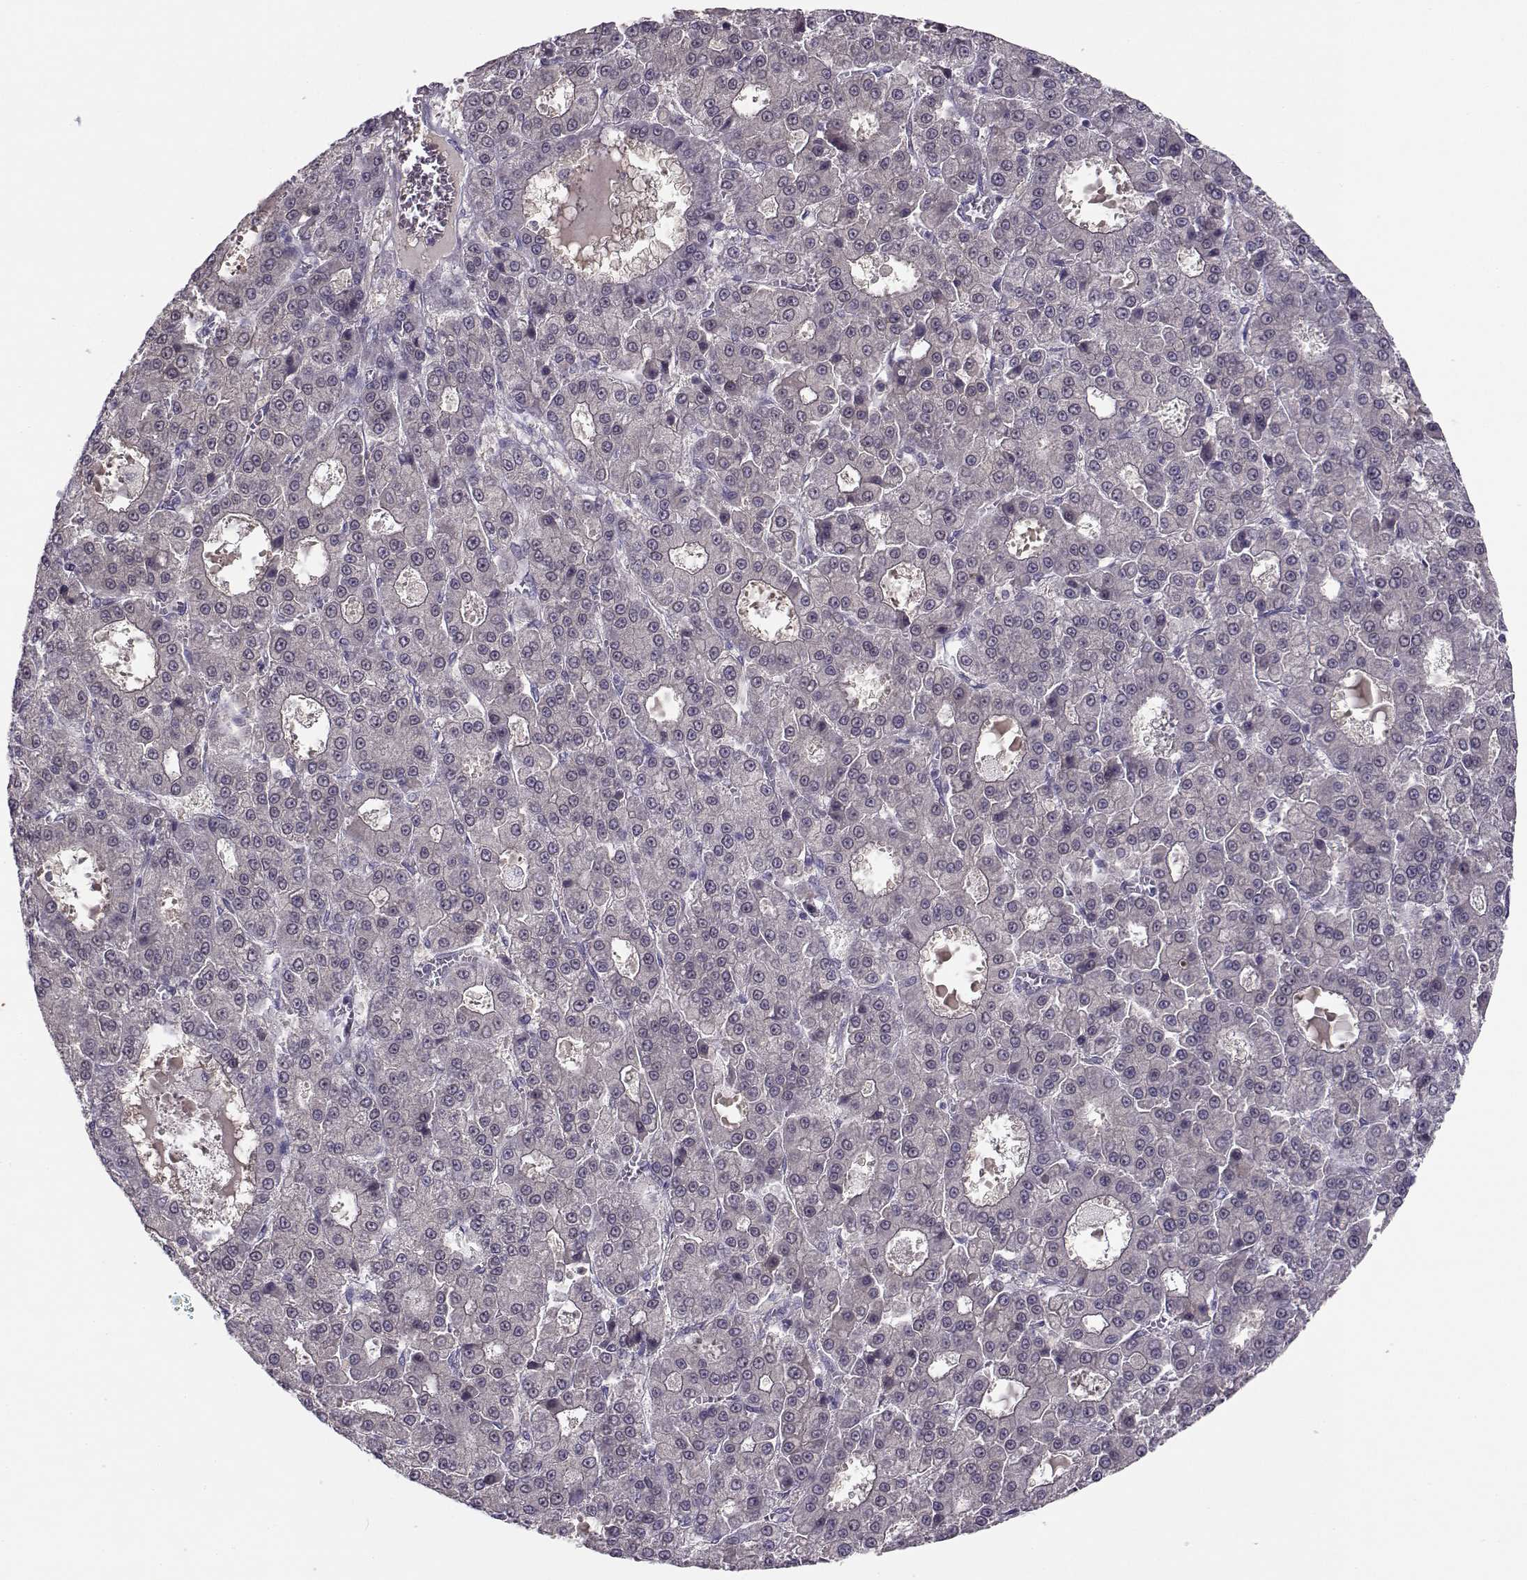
{"staining": {"intensity": "negative", "quantity": "none", "location": "none"}, "tissue": "liver cancer", "cell_type": "Tumor cells", "image_type": "cancer", "snomed": [{"axis": "morphology", "description": "Carcinoma, Hepatocellular, NOS"}, {"axis": "topography", "description": "Liver"}], "caption": "IHC image of neoplastic tissue: human liver hepatocellular carcinoma stained with DAB displays no significant protein staining in tumor cells. The staining is performed using DAB (3,3'-diaminobenzidine) brown chromogen with nuclei counter-stained in using hematoxylin.", "gene": "C16orf86", "patient": {"sex": "male", "age": 70}}